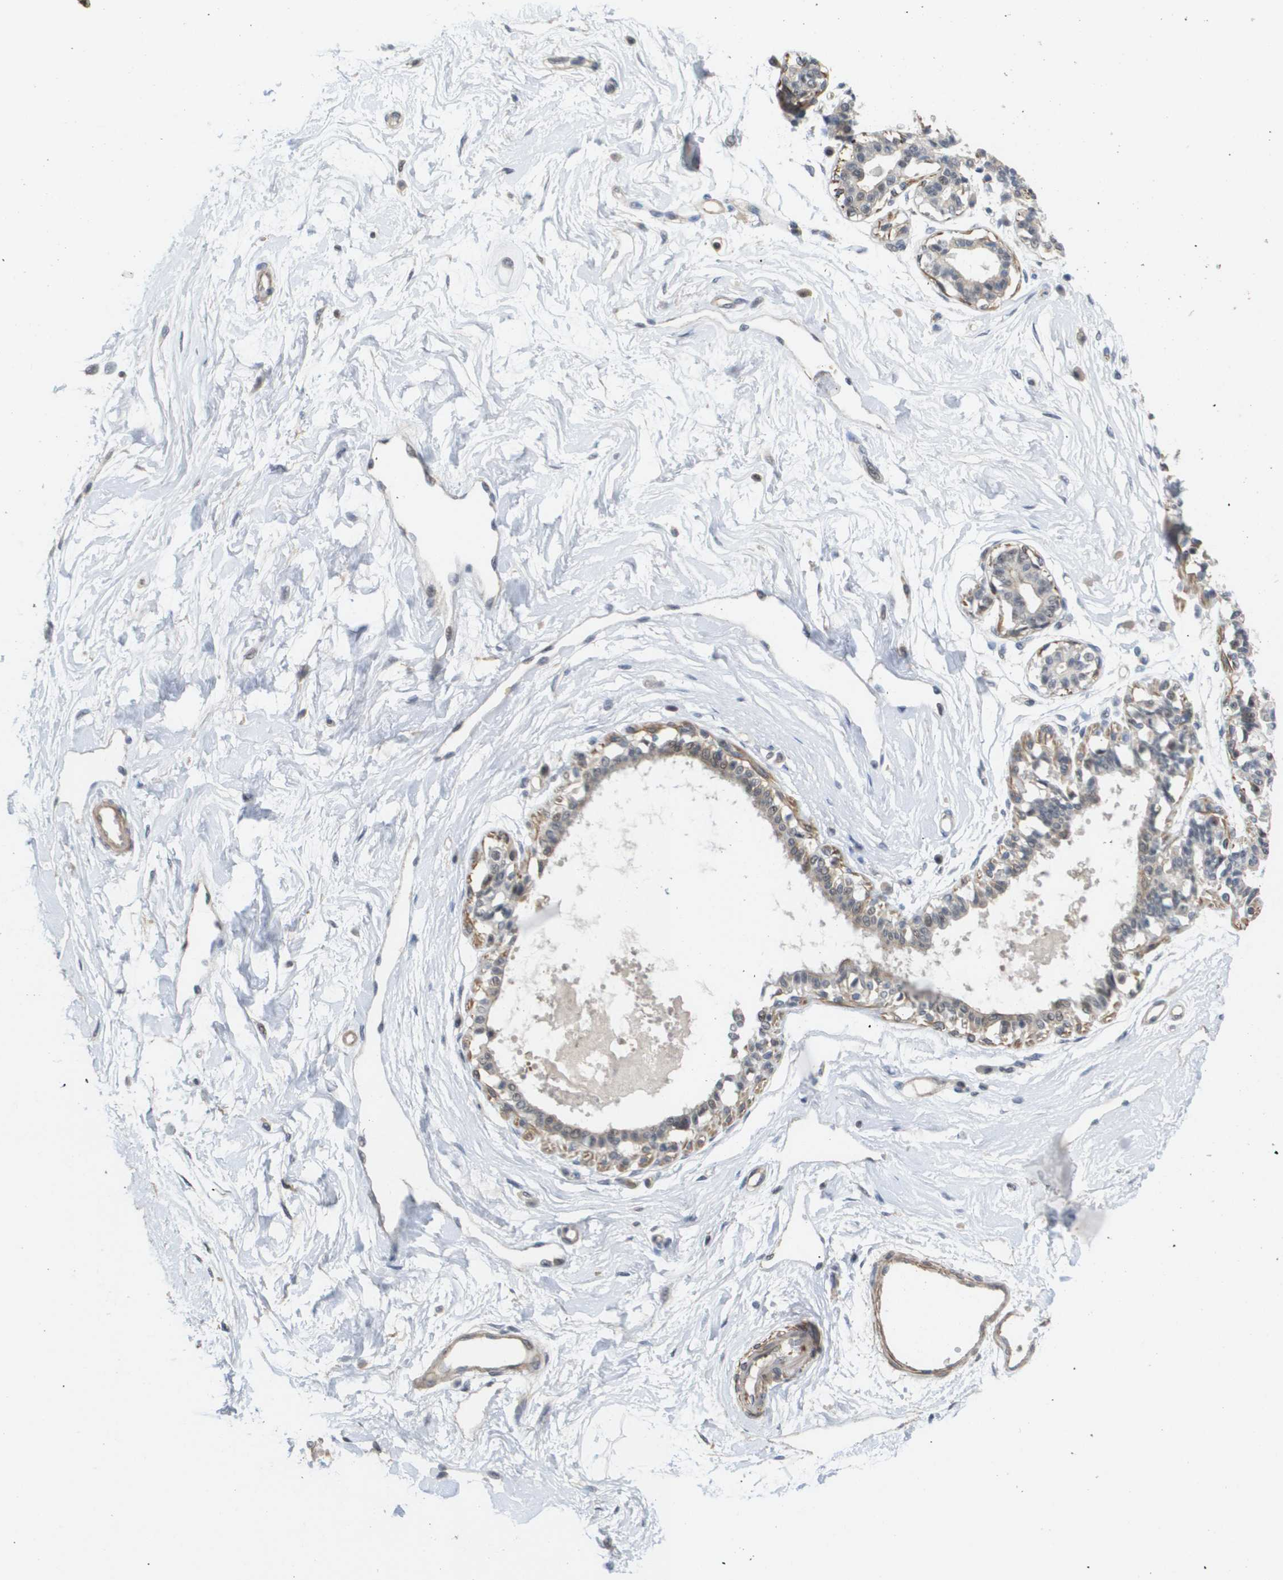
{"staining": {"intensity": "negative", "quantity": "none", "location": "none"}, "tissue": "breast", "cell_type": "Adipocytes", "image_type": "normal", "snomed": [{"axis": "morphology", "description": "Normal tissue, NOS"}, {"axis": "topography", "description": "Breast"}], "caption": "This image is of benign breast stained with immunohistochemistry to label a protein in brown with the nuclei are counter-stained blue. There is no positivity in adipocytes. (DAB (3,3'-diaminobenzidine) IHC with hematoxylin counter stain).", "gene": "RNF112", "patient": {"sex": "female", "age": 45}}